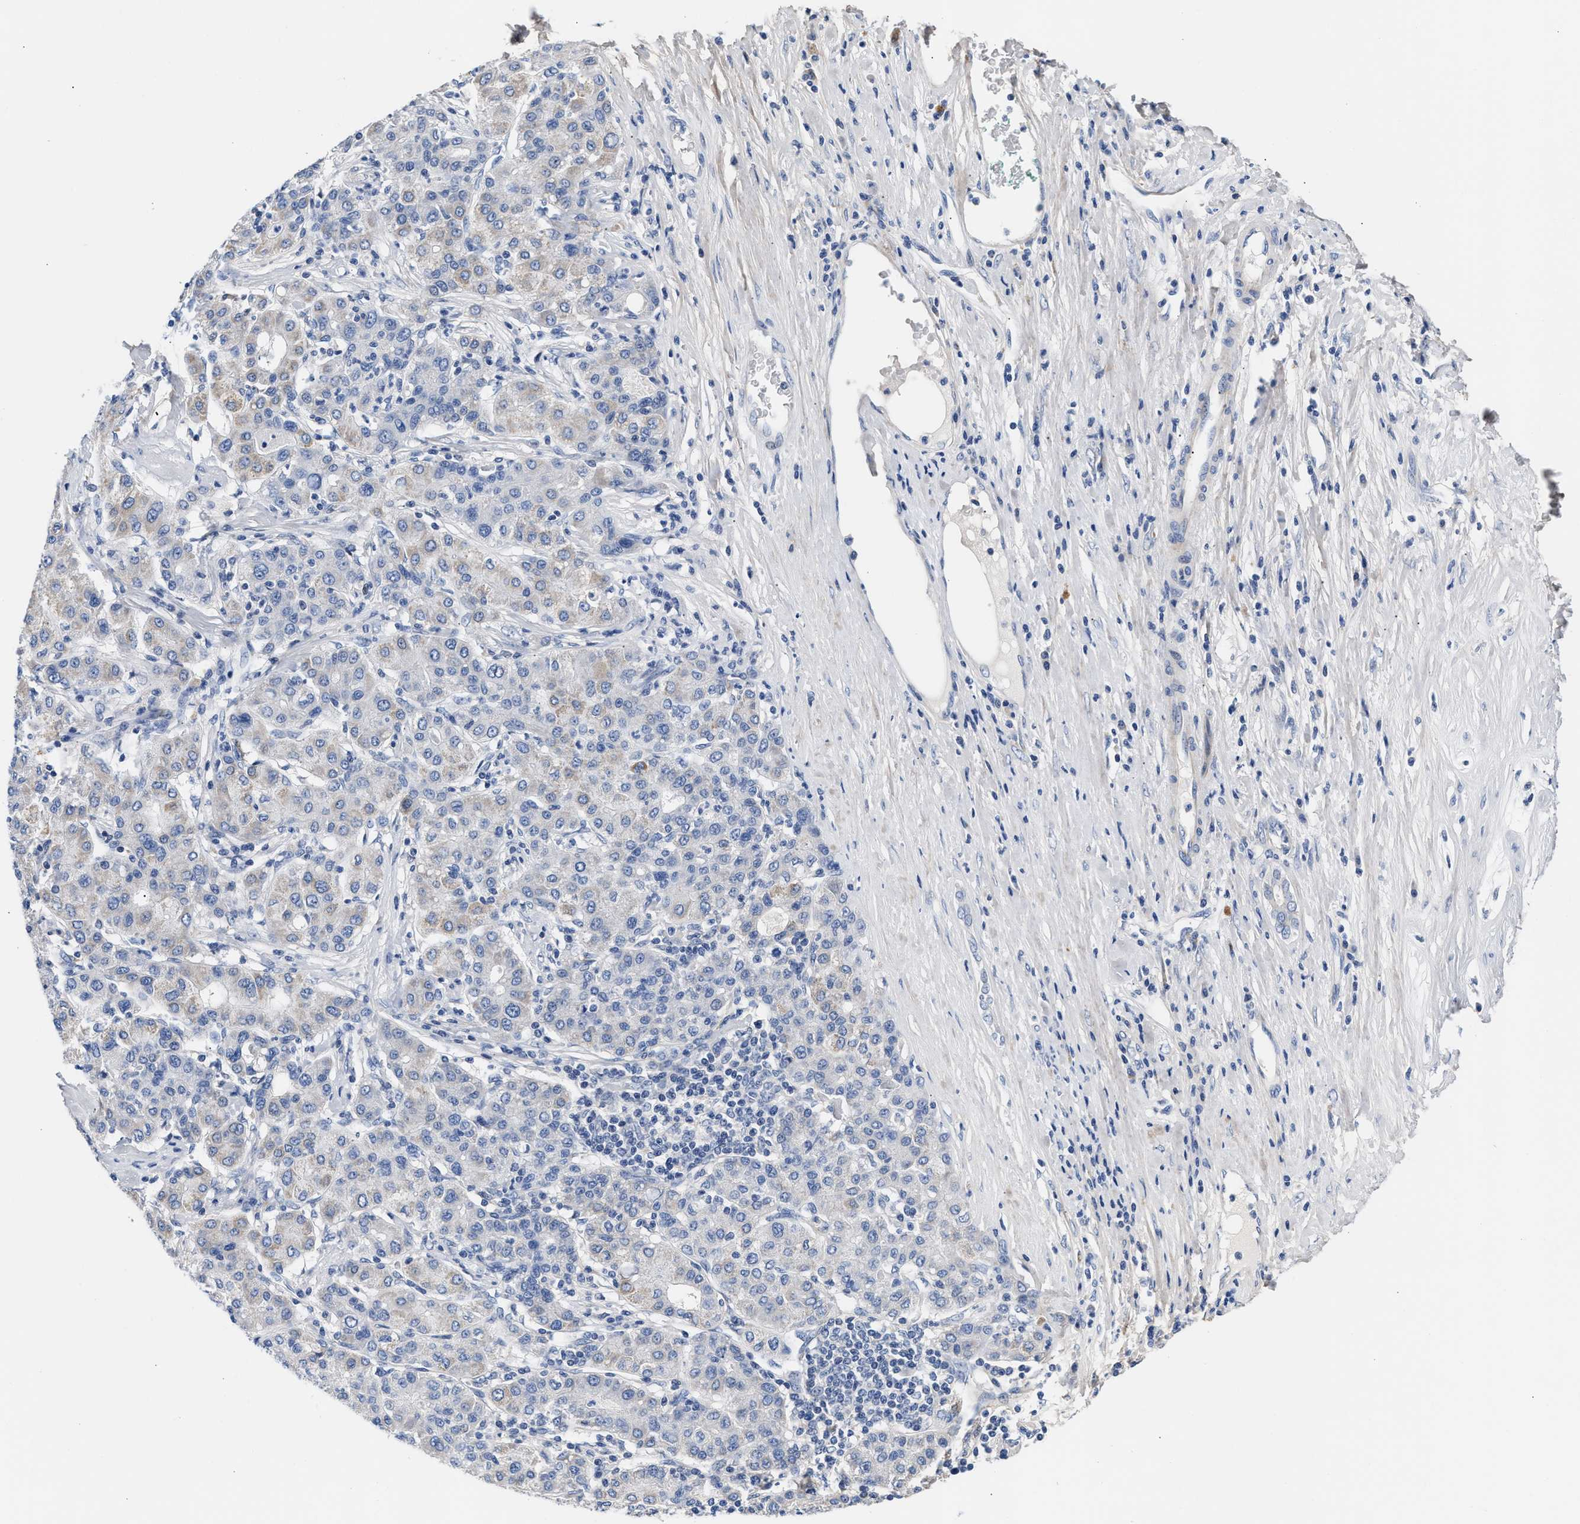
{"staining": {"intensity": "negative", "quantity": "none", "location": "none"}, "tissue": "liver cancer", "cell_type": "Tumor cells", "image_type": "cancer", "snomed": [{"axis": "morphology", "description": "Carcinoma, Hepatocellular, NOS"}, {"axis": "topography", "description": "Liver"}], "caption": "Immunohistochemistry (IHC) of human hepatocellular carcinoma (liver) displays no expression in tumor cells. The staining was performed using DAB to visualize the protein expression in brown, while the nuclei were stained in blue with hematoxylin (Magnification: 20x).", "gene": "ACTL7B", "patient": {"sex": "male", "age": 65}}